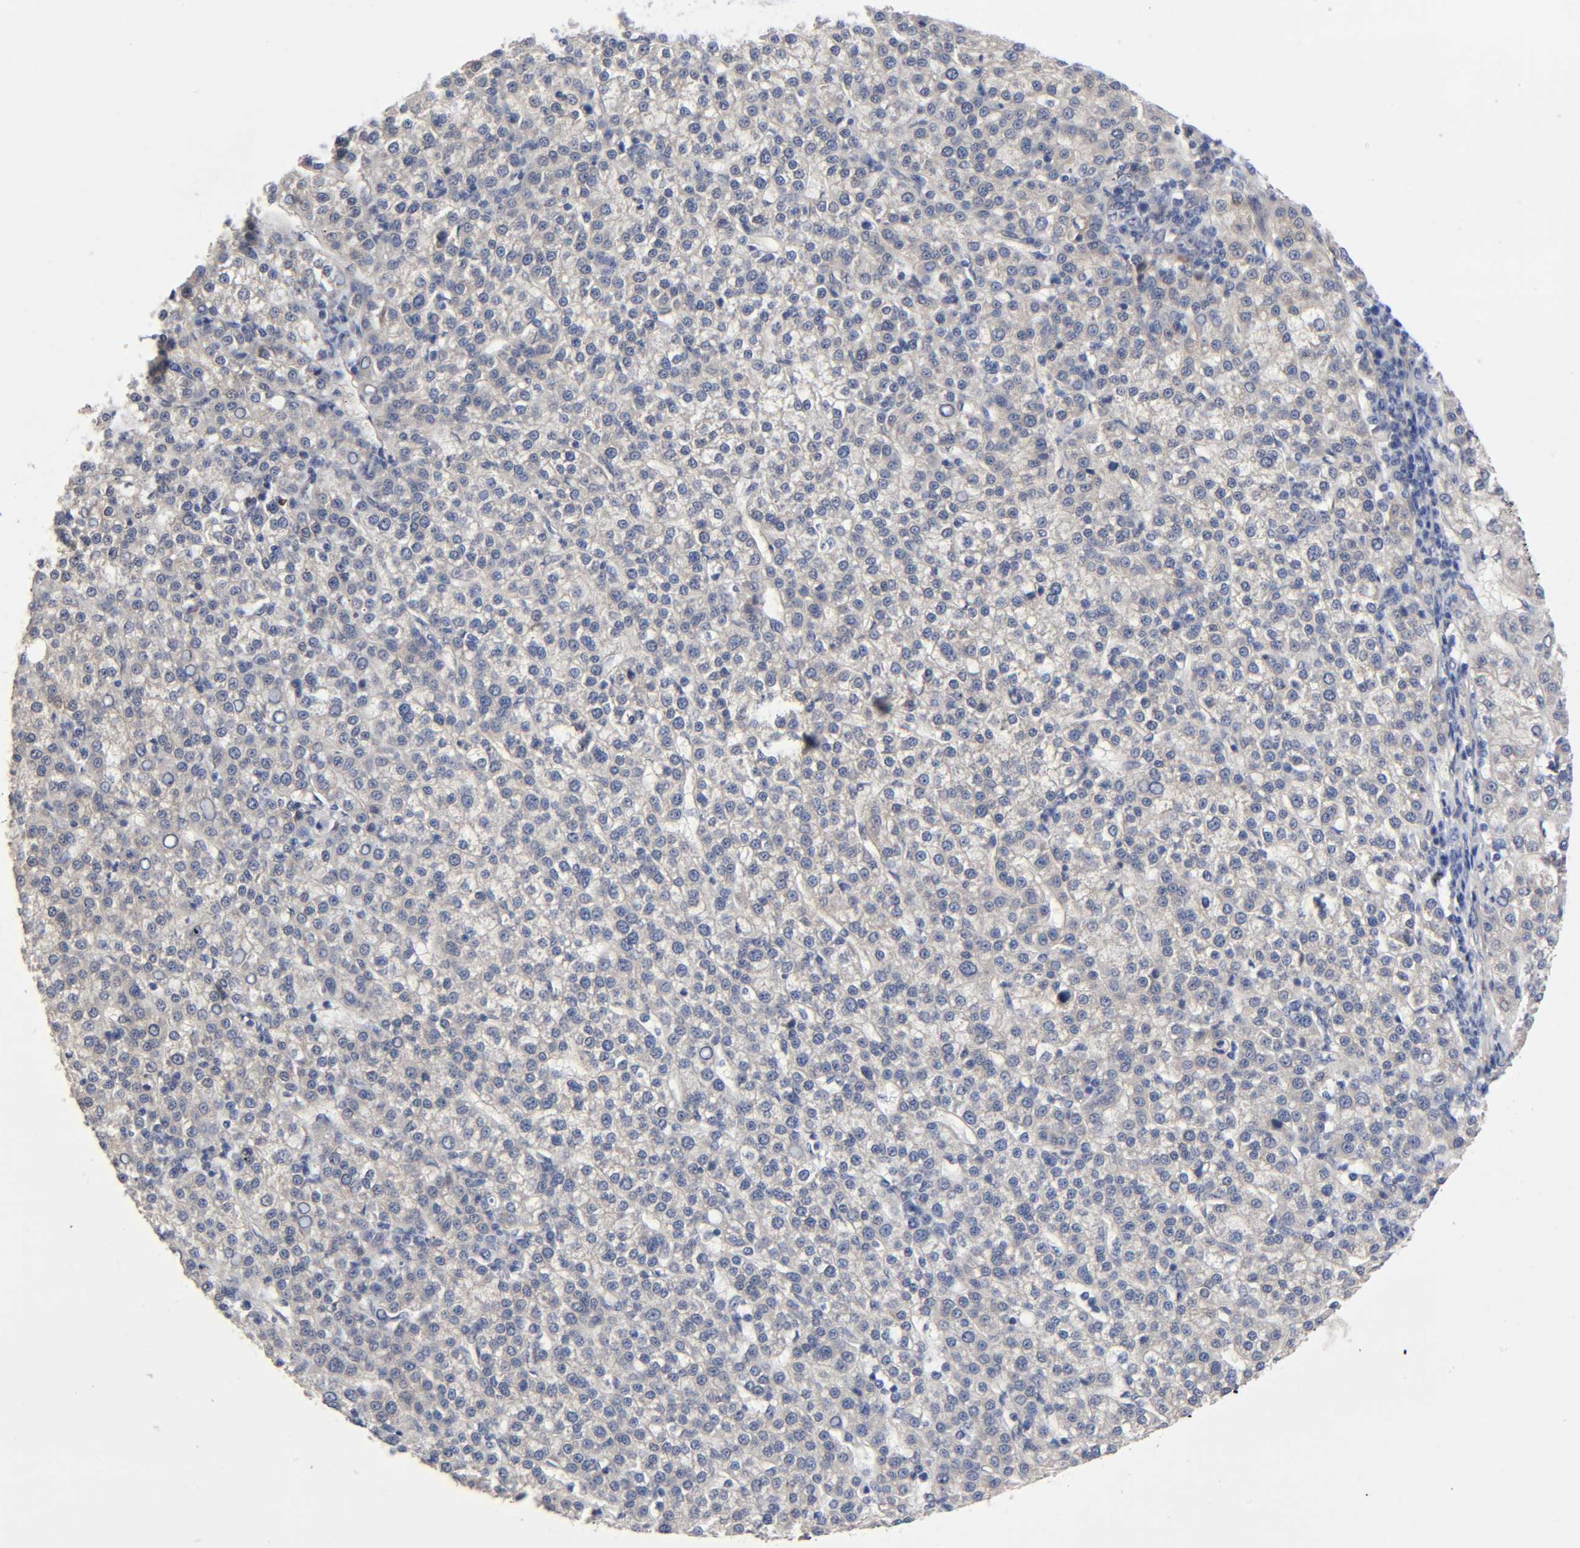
{"staining": {"intensity": "negative", "quantity": "none", "location": "none"}, "tissue": "liver cancer", "cell_type": "Tumor cells", "image_type": "cancer", "snomed": [{"axis": "morphology", "description": "Carcinoma, Hepatocellular, NOS"}, {"axis": "topography", "description": "Liver"}], "caption": "A high-resolution image shows immunohistochemistry (IHC) staining of liver cancer, which demonstrates no significant staining in tumor cells. The staining is performed using DAB brown chromogen with nuclei counter-stained in using hematoxylin.", "gene": "RAB13", "patient": {"sex": "female", "age": 58}}